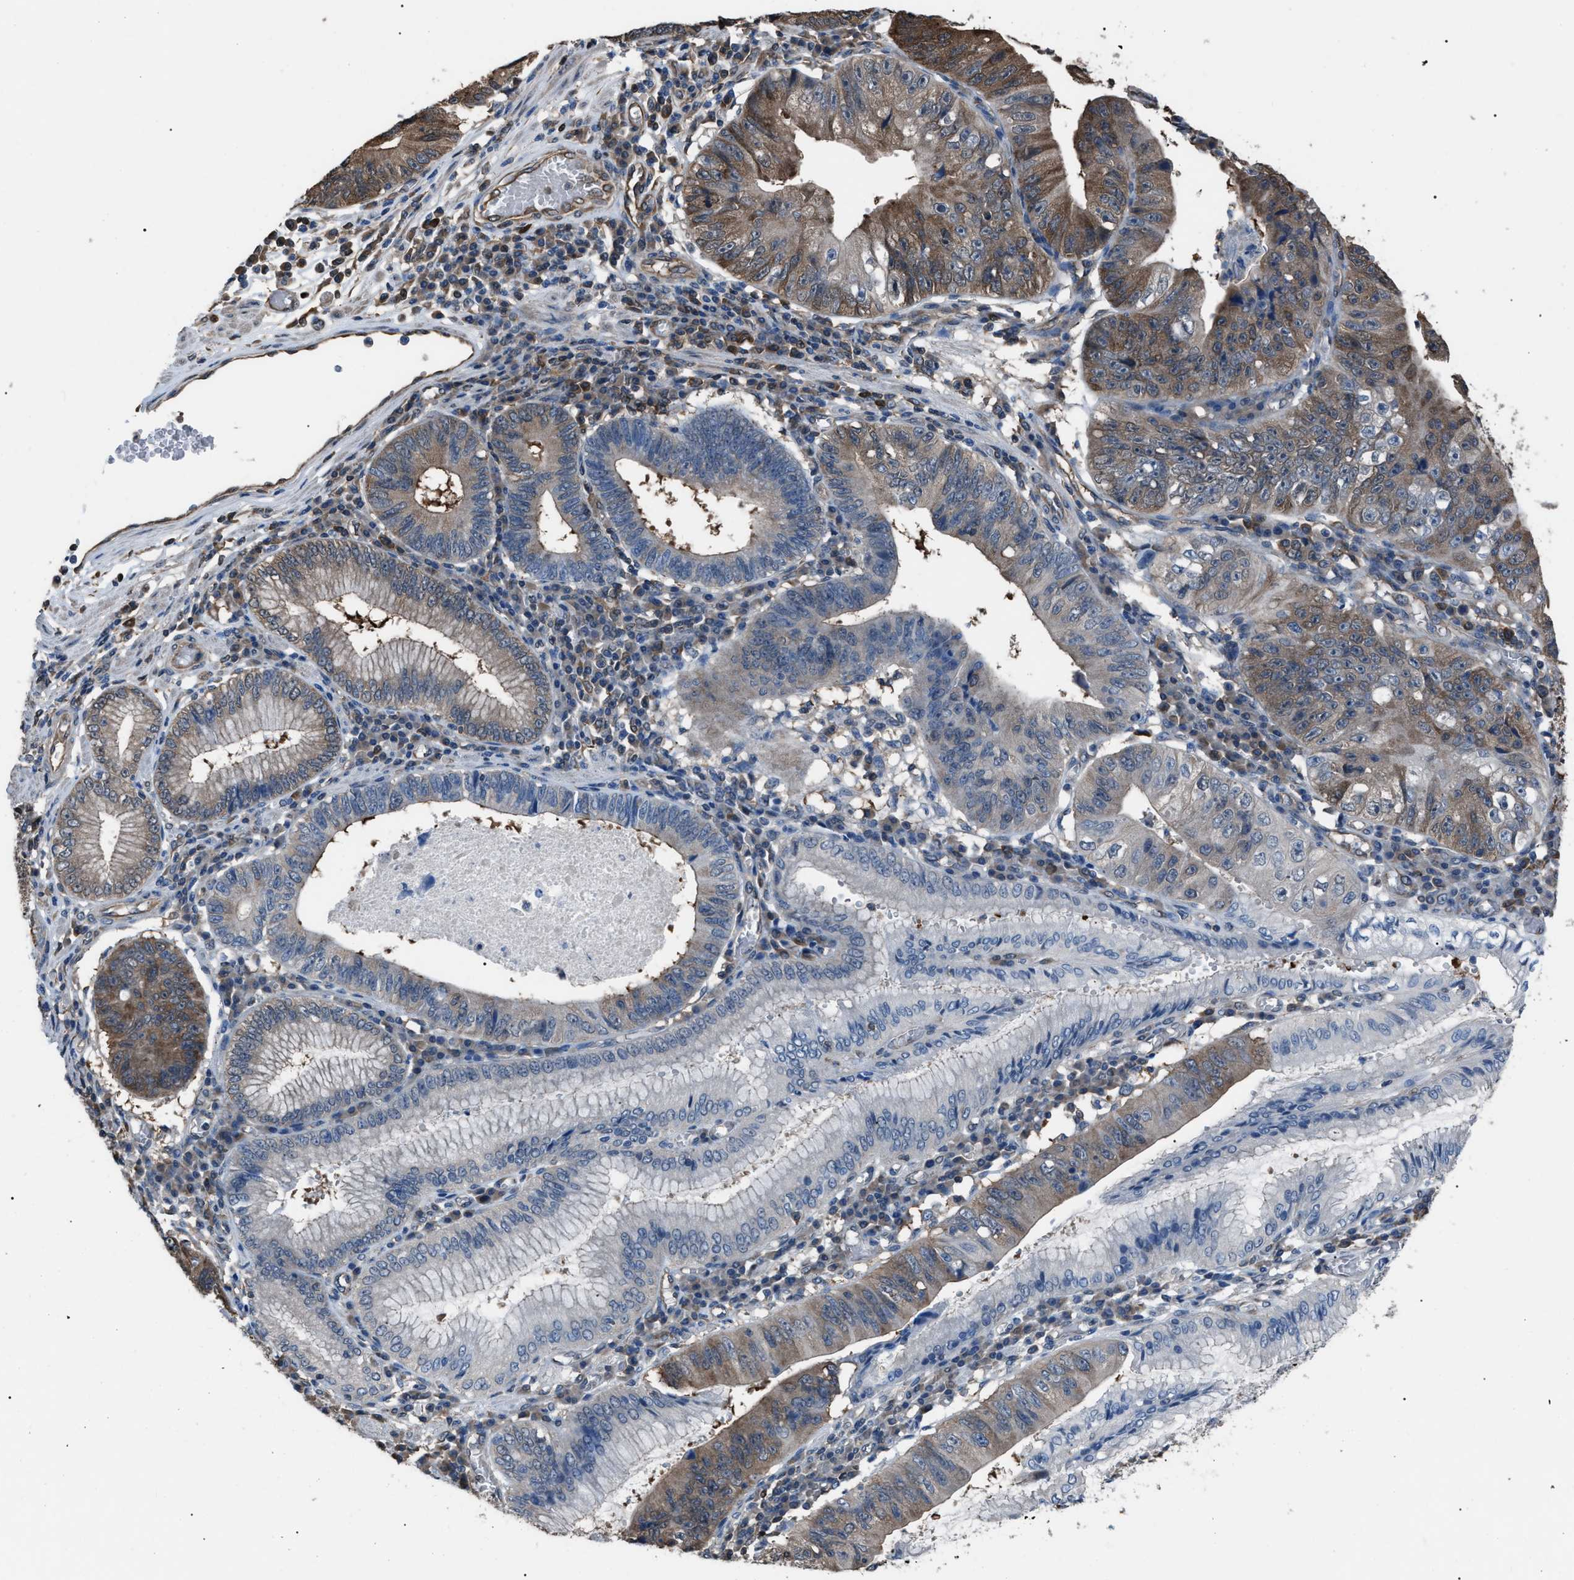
{"staining": {"intensity": "moderate", "quantity": "25%-75%", "location": "cytoplasmic/membranous"}, "tissue": "stomach cancer", "cell_type": "Tumor cells", "image_type": "cancer", "snomed": [{"axis": "morphology", "description": "Adenocarcinoma, NOS"}, {"axis": "topography", "description": "Stomach"}], "caption": "Immunohistochemical staining of human adenocarcinoma (stomach) shows medium levels of moderate cytoplasmic/membranous expression in about 25%-75% of tumor cells.", "gene": "PDCD5", "patient": {"sex": "male", "age": 59}}